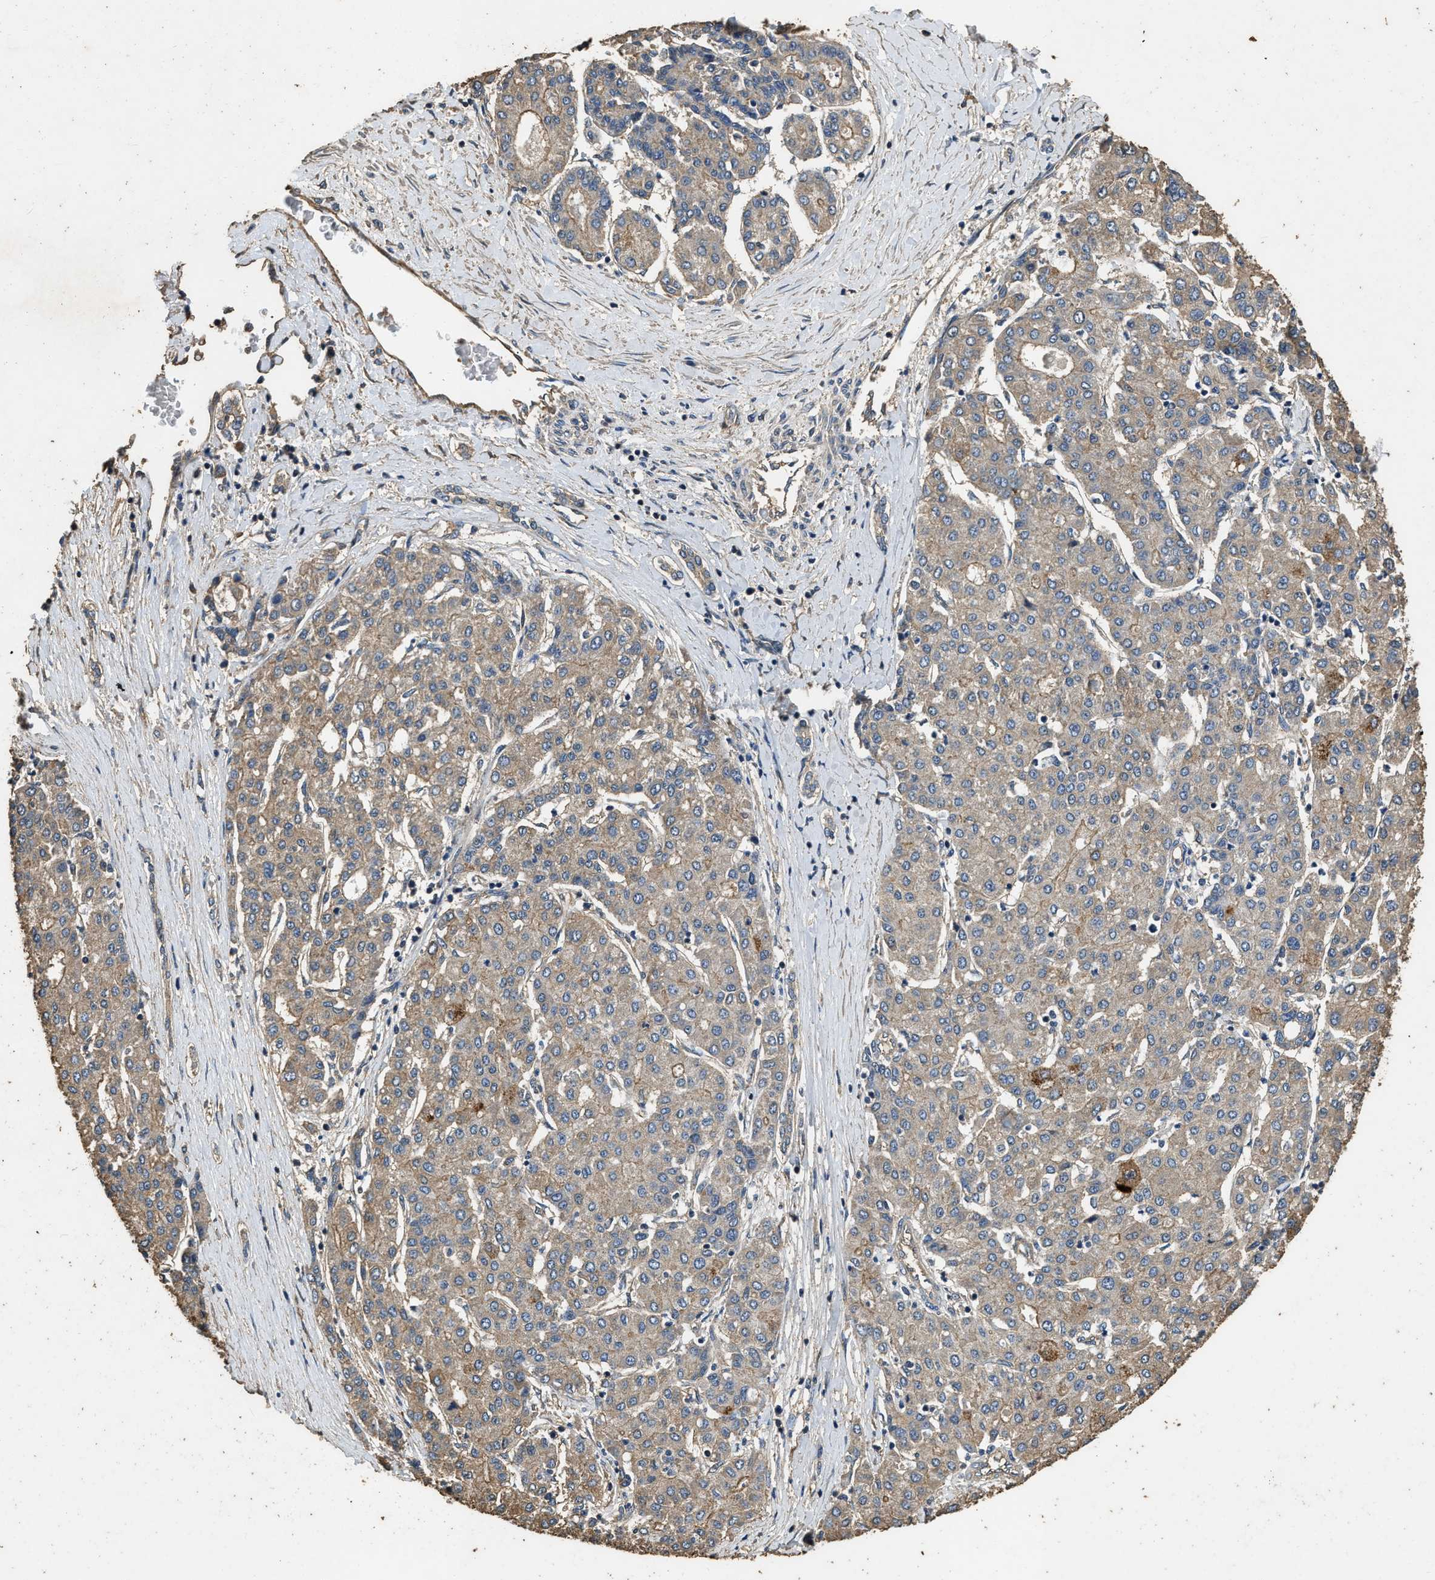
{"staining": {"intensity": "weak", "quantity": "25%-75%", "location": "cytoplasmic/membranous"}, "tissue": "liver cancer", "cell_type": "Tumor cells", "image_type": "cancer", "snomed": [{"axis": "morphology", "description": "Carcinoma, Hepatocellular, NOS"}, {"axis": "topography", "description": "Liver"}], "caption": "Liver hepatocellular carcinoma stained with a brown dye displays weak cytoplasmic/membranous positive staining in about 25%-75% of tumor cells.", "gene": "MIB1", "patient": {"sex": "male", "age": 65}}